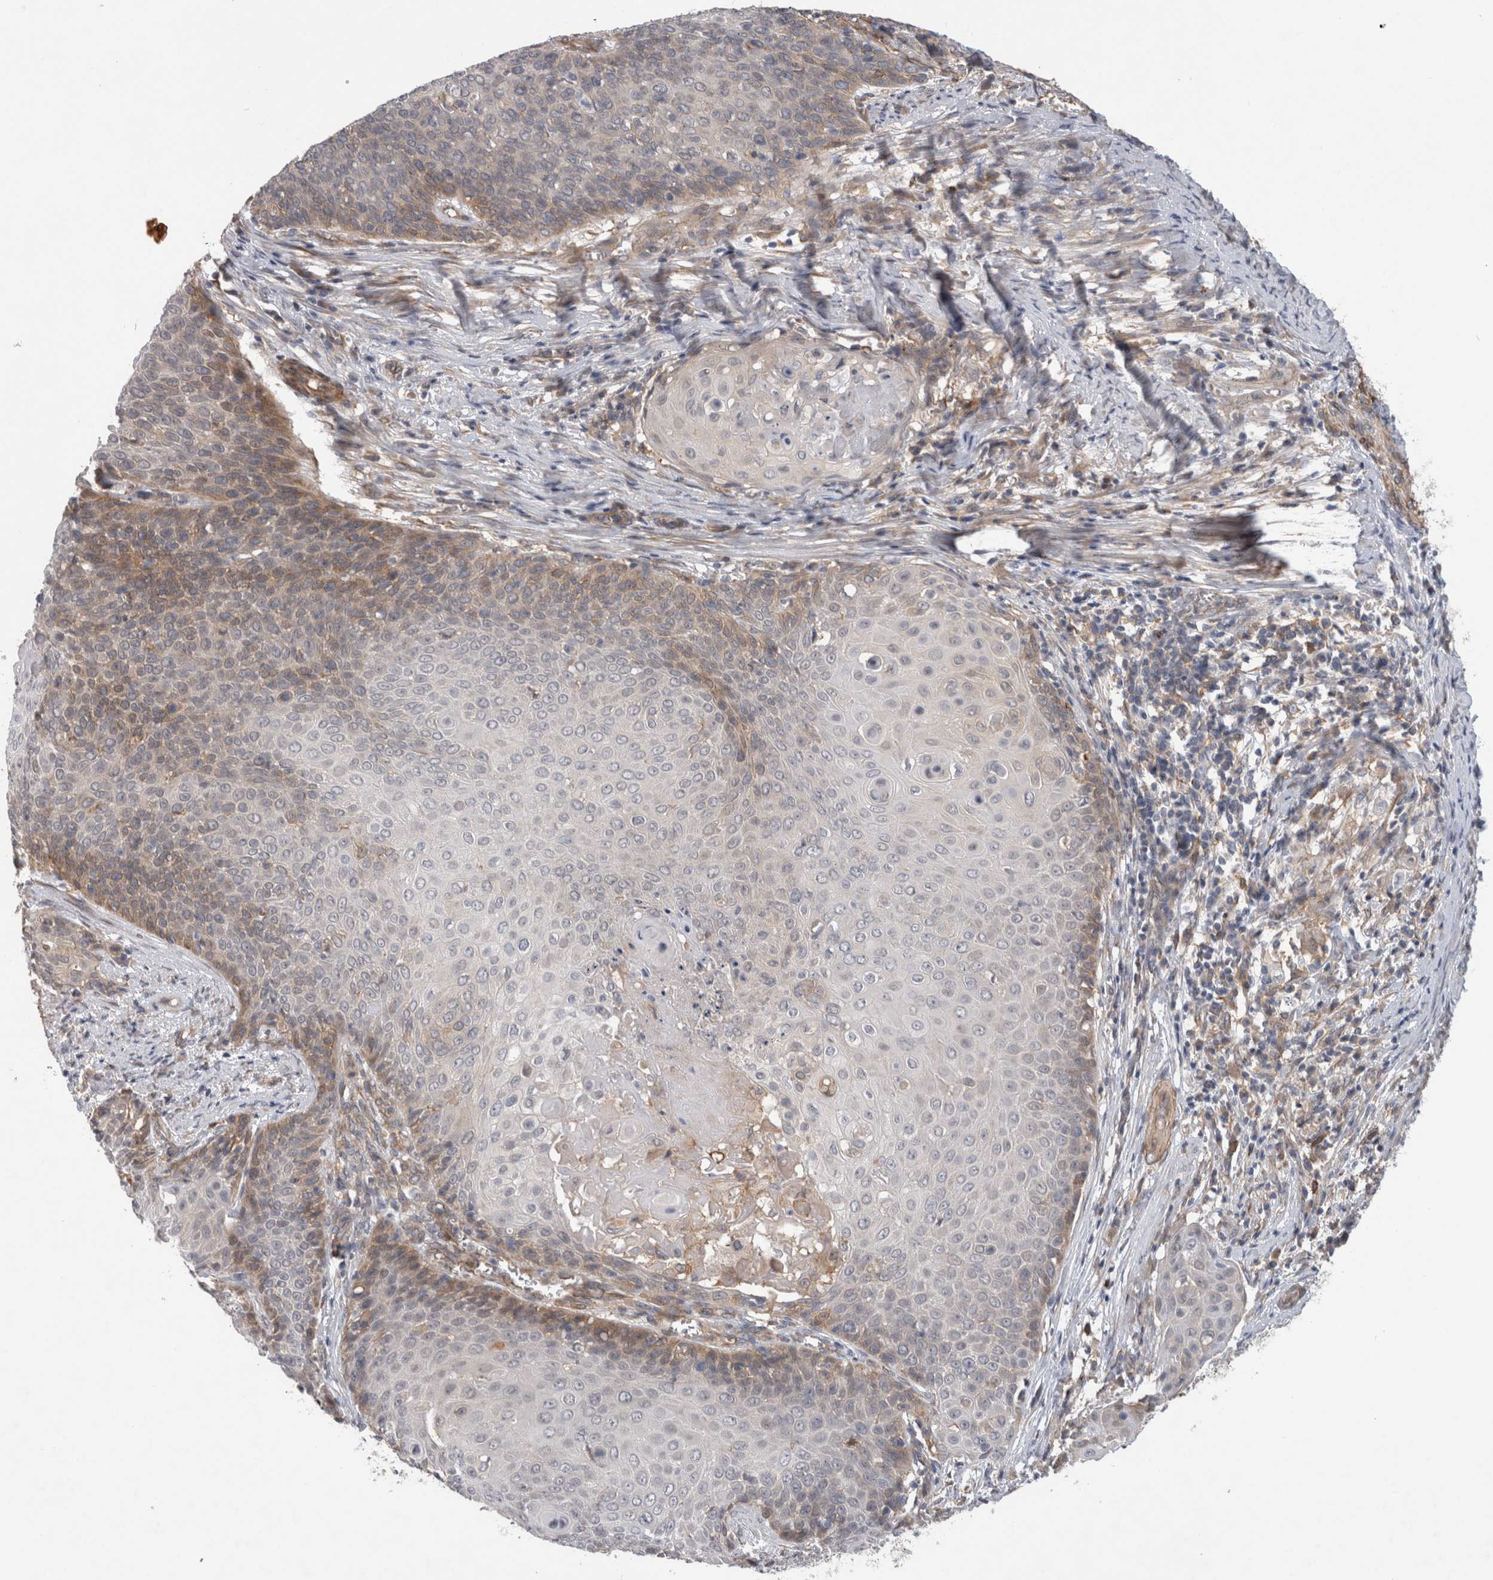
{"staining": {"intensity": "weak", "quantity": "<25%", "location": "cytoplasmic/membranous"}, "tissue": "cervical cancer", "cell_type": "Tumor cells", "image_type": "cancer", "snomed": [{"axis": "morphology", "description": "Squamous cell carcinoma, NOS"}, {"axis": "topography", "description": "Cervix"}], "caption": "There is no significant expression in tumor cells of squamous cell carcinoma (cervical).", "gene": "ANKFY1", "patient": {"sex": "female", "age": 39}}